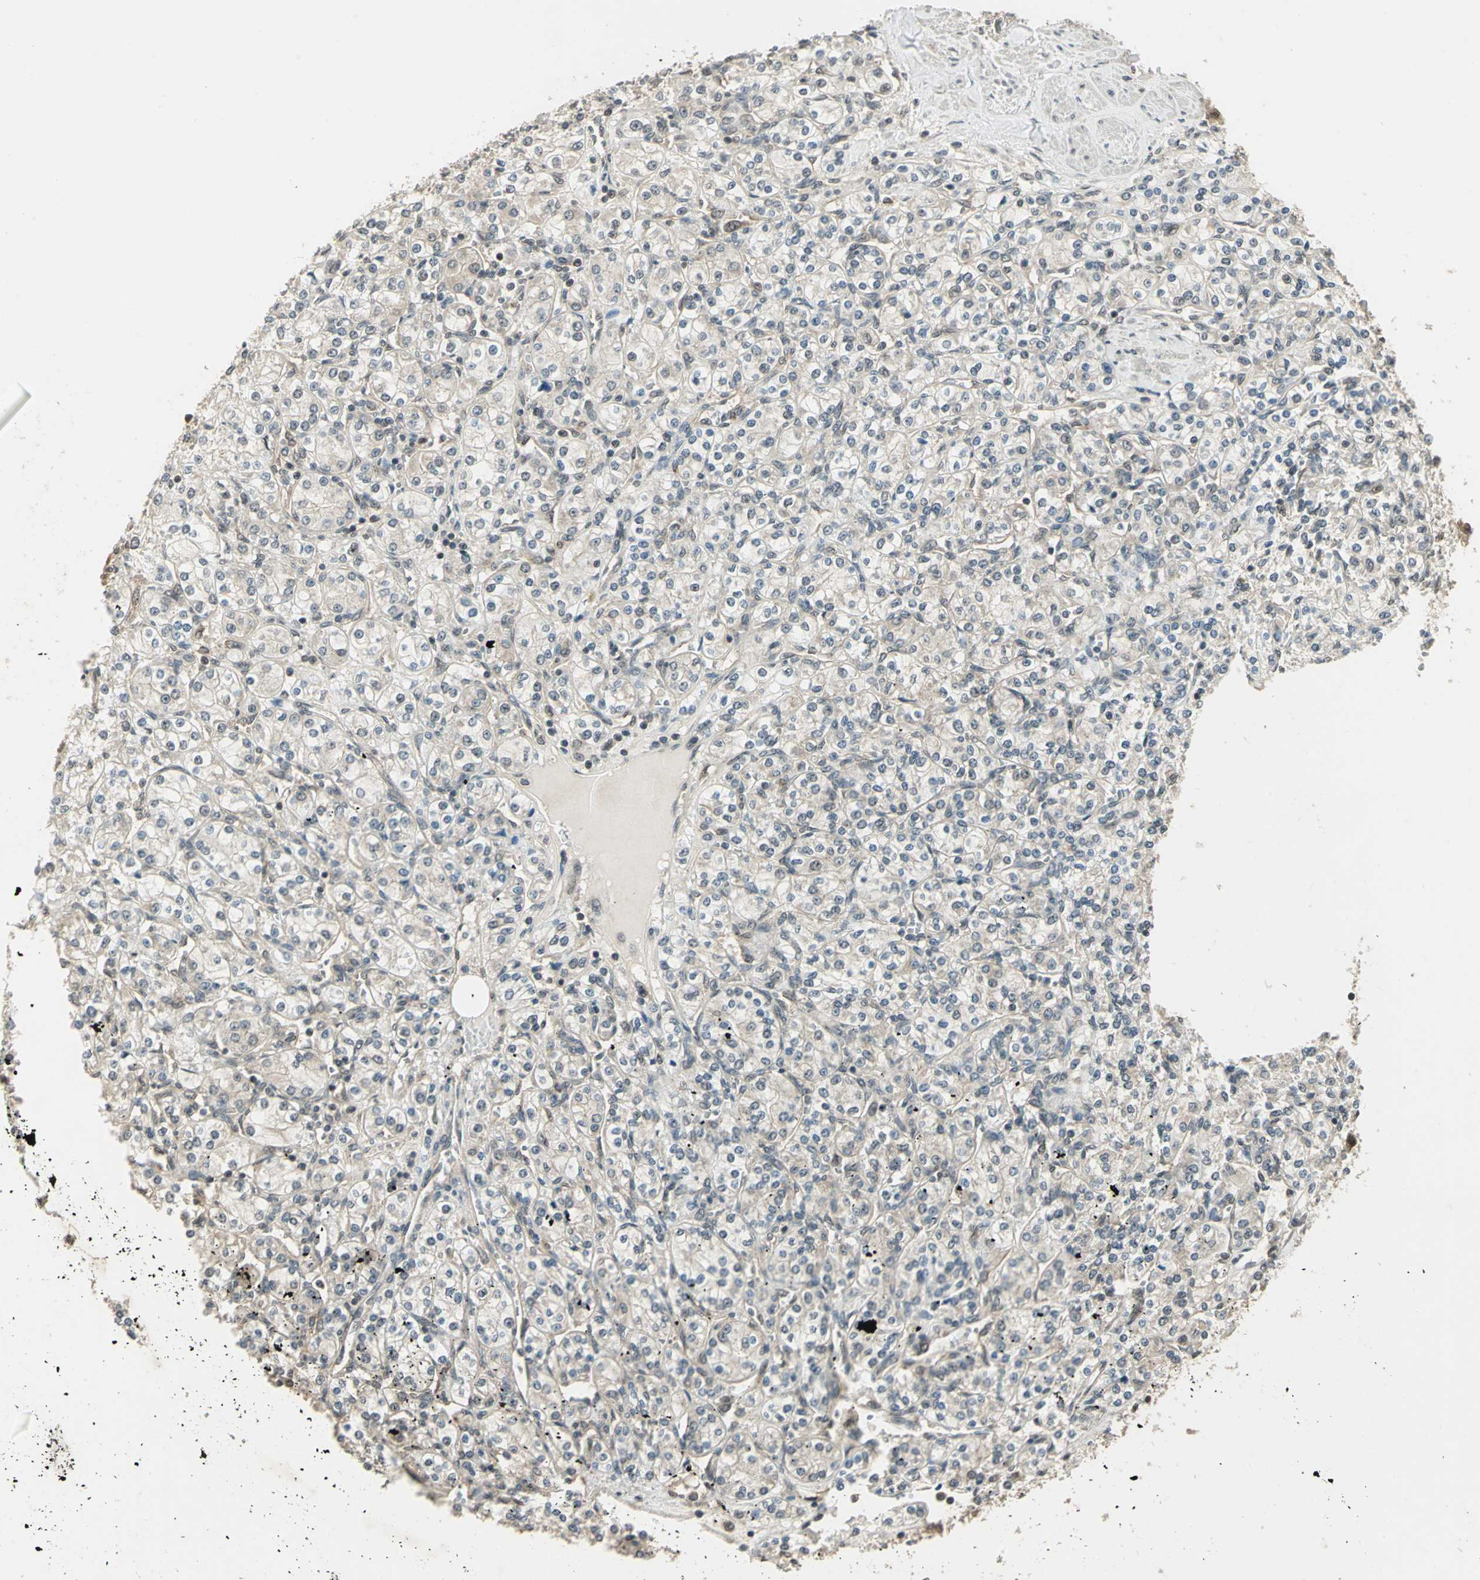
{"staining": {"intensity": "weak", "quantity": "25%-75%", "location": "cytoplasmic/membranous"}, "tissue": "renal cancer", "cell_type": "Tumor cells", "image_type": "cancer", "snomed": [{"axis": "morphology", "description": "Adenocarcinoma, NOS"}, {"axis": "topography", "description": "Kidney"}], "caption": "Renal adenocarcinoma stained for a protein displays weak cytoplasmic/membranous positivity in tumor cells. (IHC, brightfield microscopy, high magnification).", "gene": "PSMC3", "patient": {"sex": "male", "age": 77}}